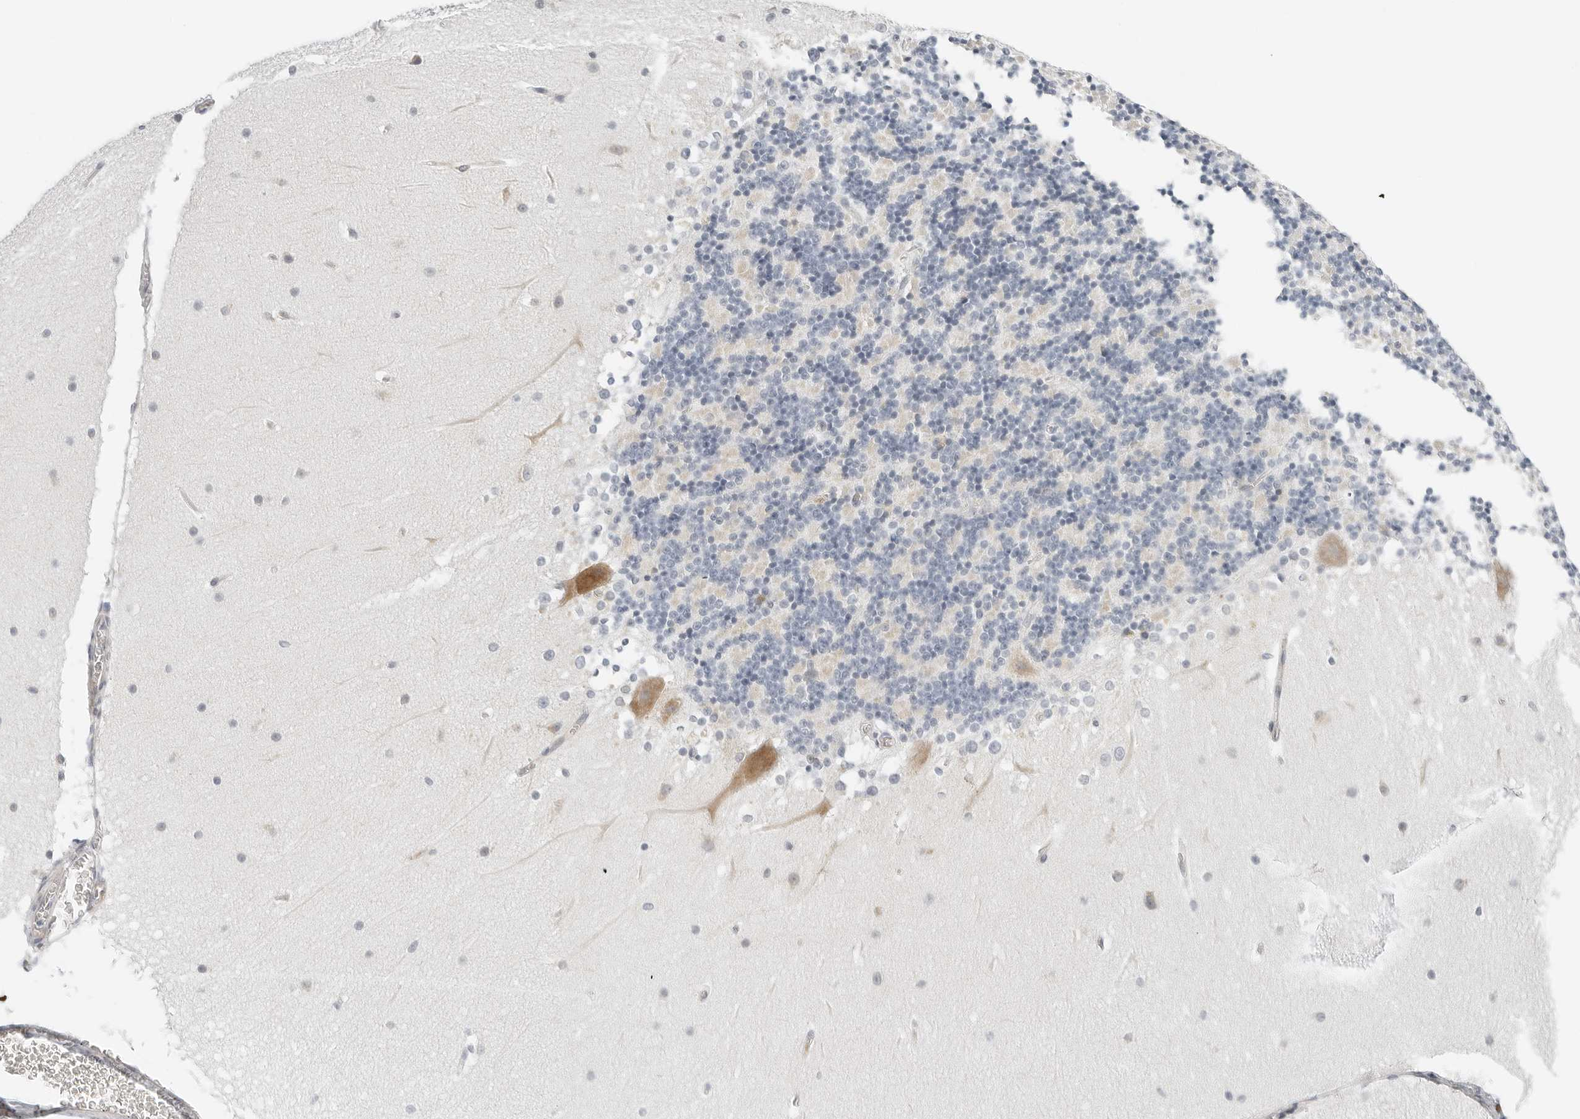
{"staining": {"intensity": "negative", "quantity": "none", "location": "none"}, "tissue": "cerebellum", "cell_type": "Cells in granular layer", "image_type": "normal", "snomed": [{"axis": "morphology", "description": "Normal tissue, NOS"}, {"axis": "topography", "description": "Cerebellum"}], "caption": "Image shows no protein positivity in cells in granular layer of normal cerebellum. (Stains: DAB (3,3'-diaminobenzidine) IHC with hematoxylin counter stain, Microscopy: brightfield microscopy at high magnification).", "gene": "RC3H1", "patient": {"sex": "female", "age": 19}}